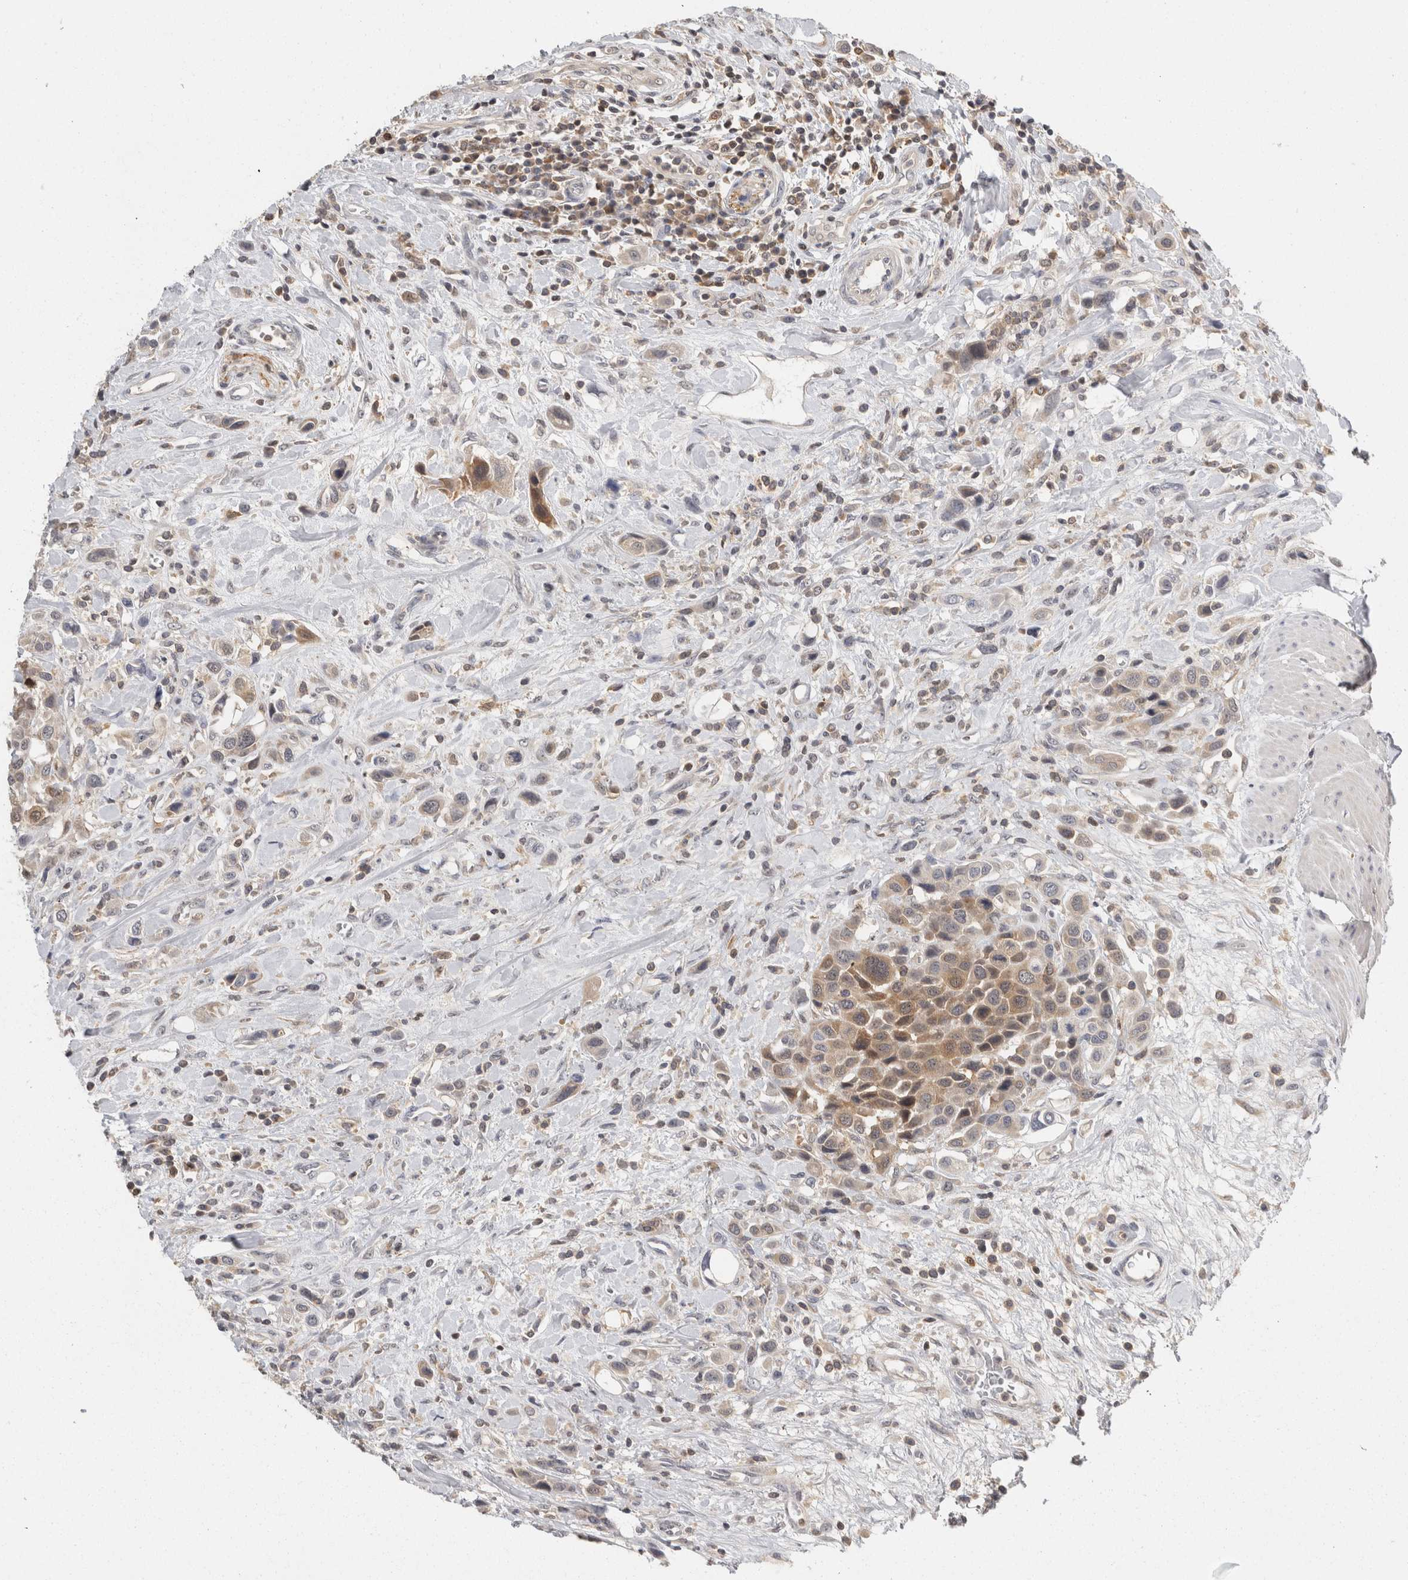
{"staining": {"intensity": "weak", "quantity": "25%-75%", "location": "cytoplasmic/membranous"}, "tissue": "urothelial cancer", "cell_type": "Tumor cells", "image_type": "cancer", "snomed": [{"axis": "morphology", "description": "Urothelial carcinoma, High grade"}, {"axis": "topography", "description": "Urinary bladder"}], "caption": "Urothelial carcinoma (high-grade) stained with a brown dye demonstrates weak cytoplasmic/membranous positive expression in about 25%-75% of tumor cells.", "gene": "ACAT2", "patient": {"sex": "male", "age": 50}}